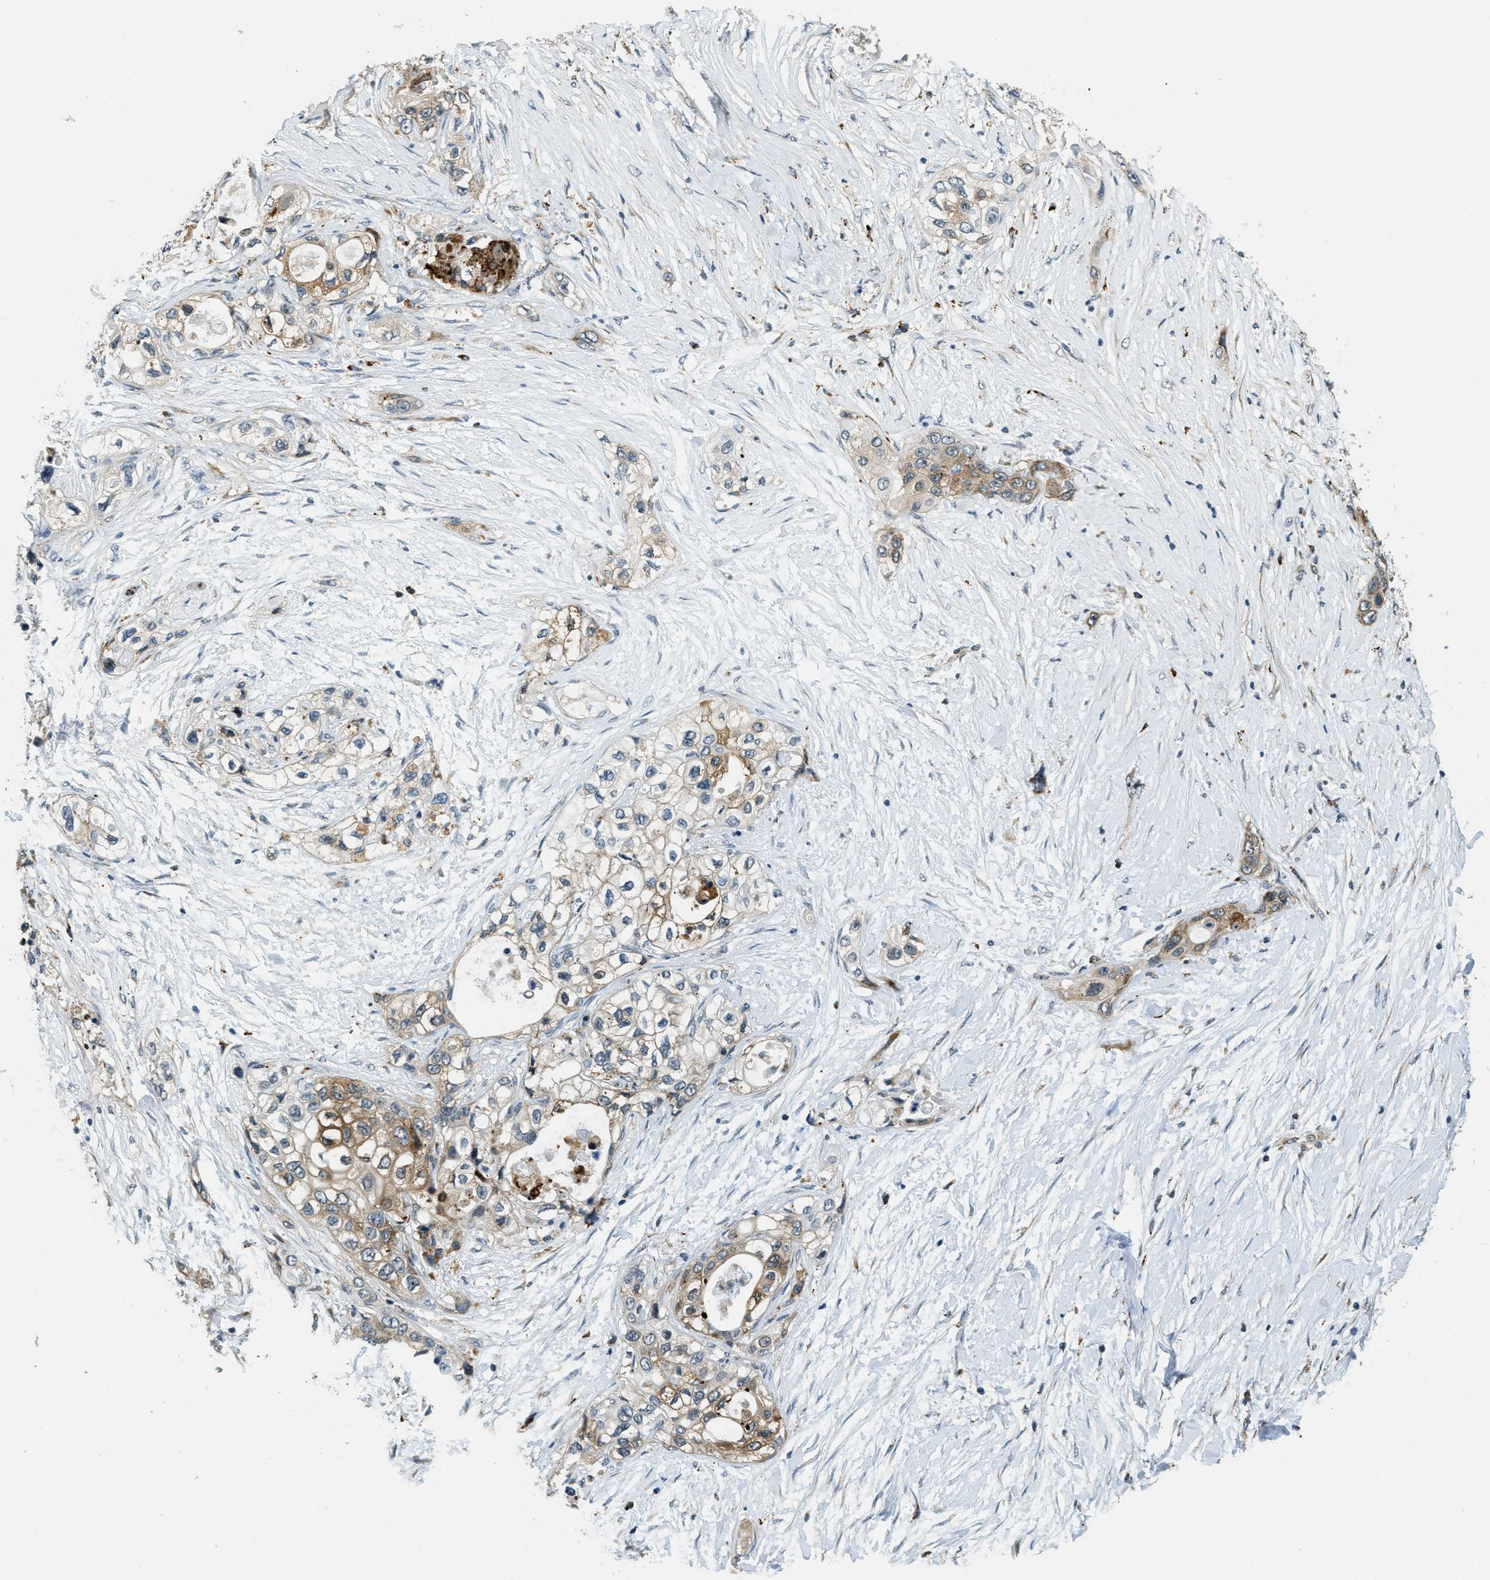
{"staining": {"intensity": "moderate", "quantity": "25%-75%", "location": "cytoplasmic/membranous"}, "tissue": "pancreatic cancer", "cell_type": "Tumor cells", "image_type": "cancer", "snomed": [{"axis": "morphology", "description": "Adenocarcinoma, NOS"}, {"axis": "topography", "description": "Pancreas"}], "caption": "Human pancreatic adenocarcinoma stained with a brown dye reveals moderate cytoplasmic/membranous positive positivity in about 25%-75% of tumor cells.", "gene": "HERC2", "patient": {"sex": "female", "age": 70}}